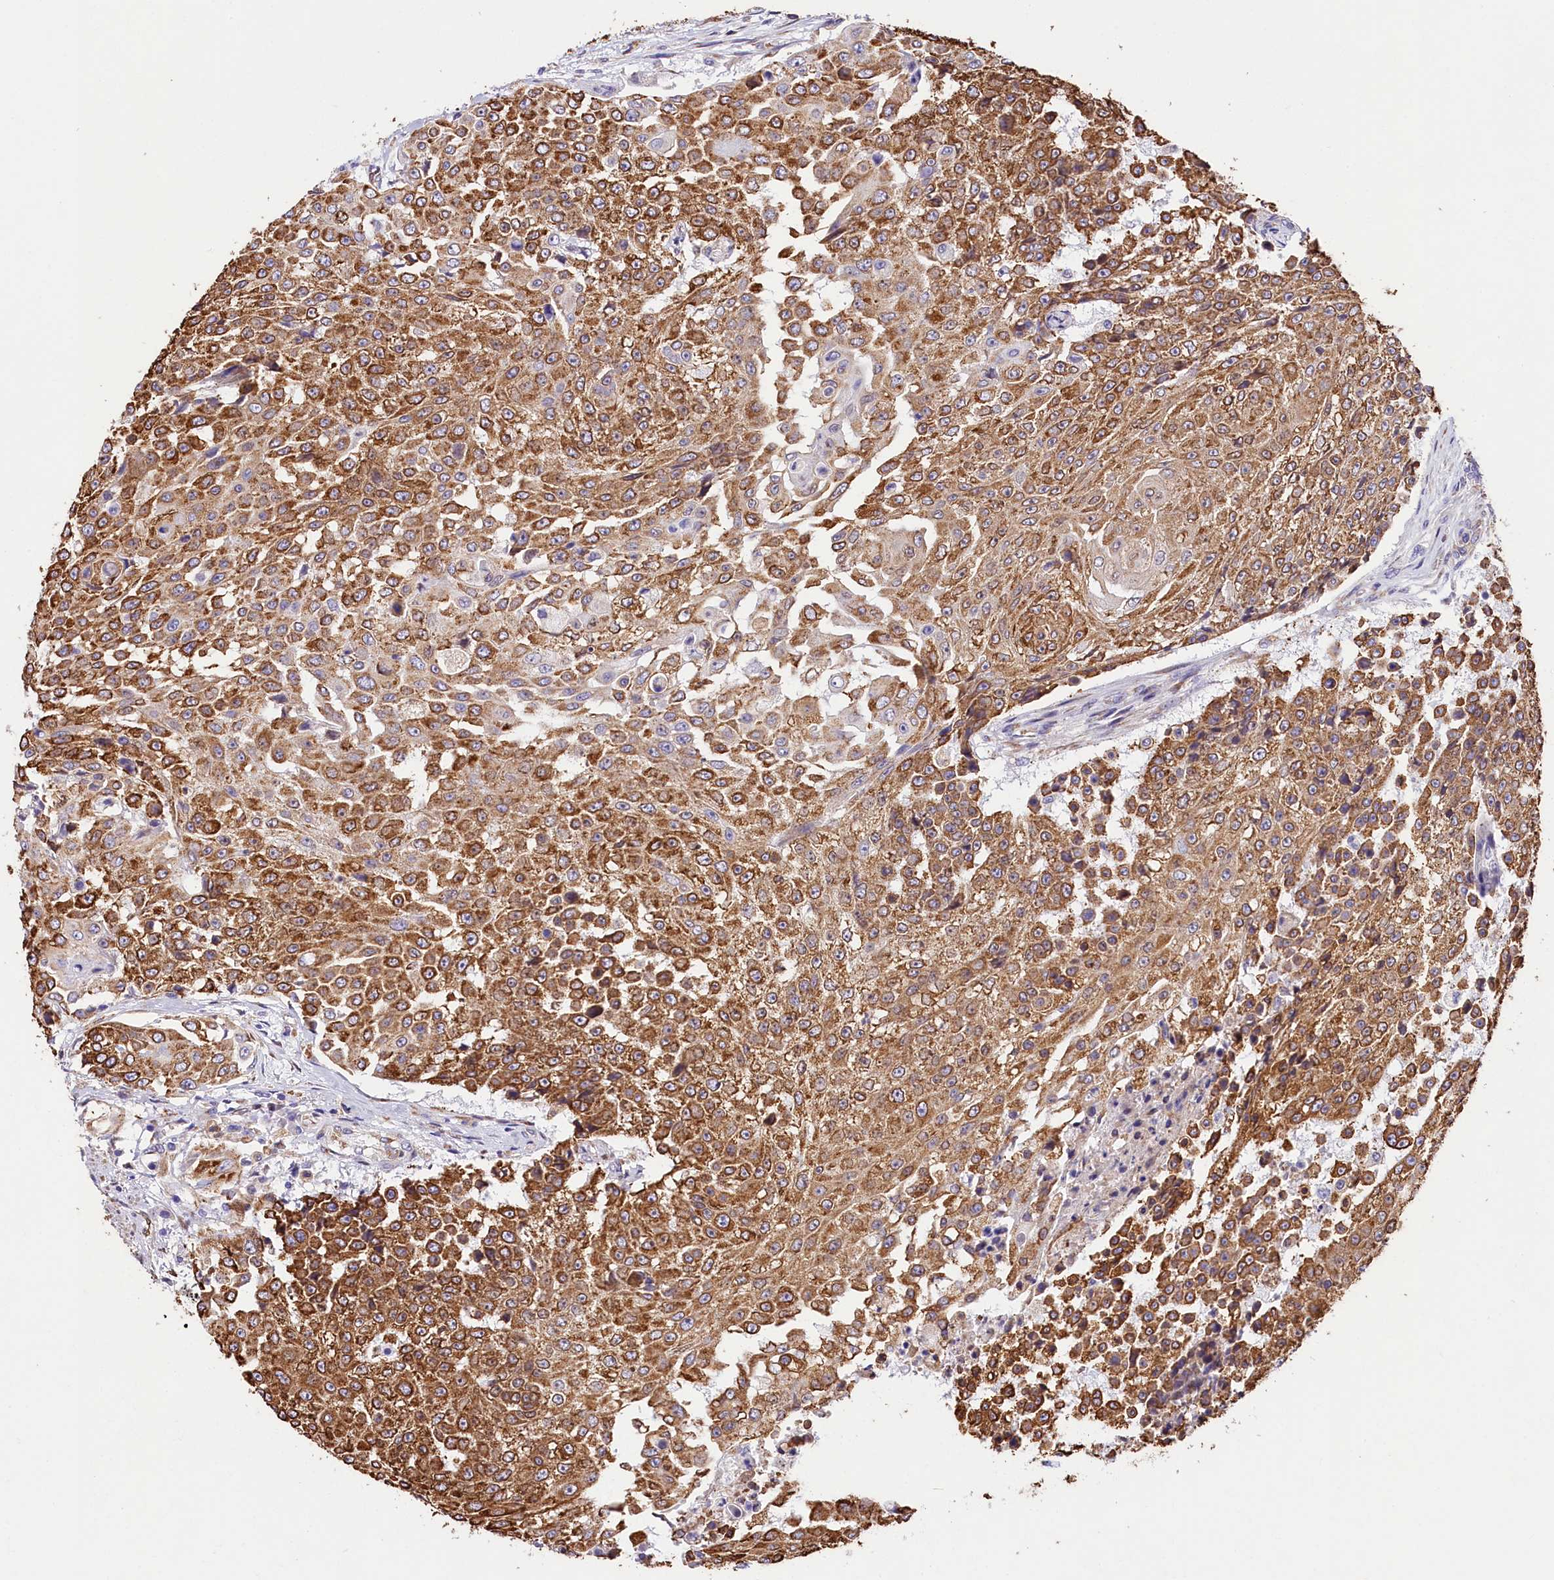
{"staining": {"intensity": "moderate", "quantity": ">75%", "location": "cytoplasmic/membranous"}, "tissue": "urothelial cancer", "cell_type": "Tumor cells", "image_type": "cancer", "snomed": [{"axis": "morphology", "description": "Urothelial carcinoma, High grade"}, {"axis": "topography", "description": "Urinary bladder"}], "caption": "Moderate cytoplasmic/membranous positivity for a protein is appreciated in approximately >75% of tumor cells of urothelial cancer using immunohistochemistry (IHC).", "gene": "ITGA1", "patient": {"sex": "female", "age": 63}}